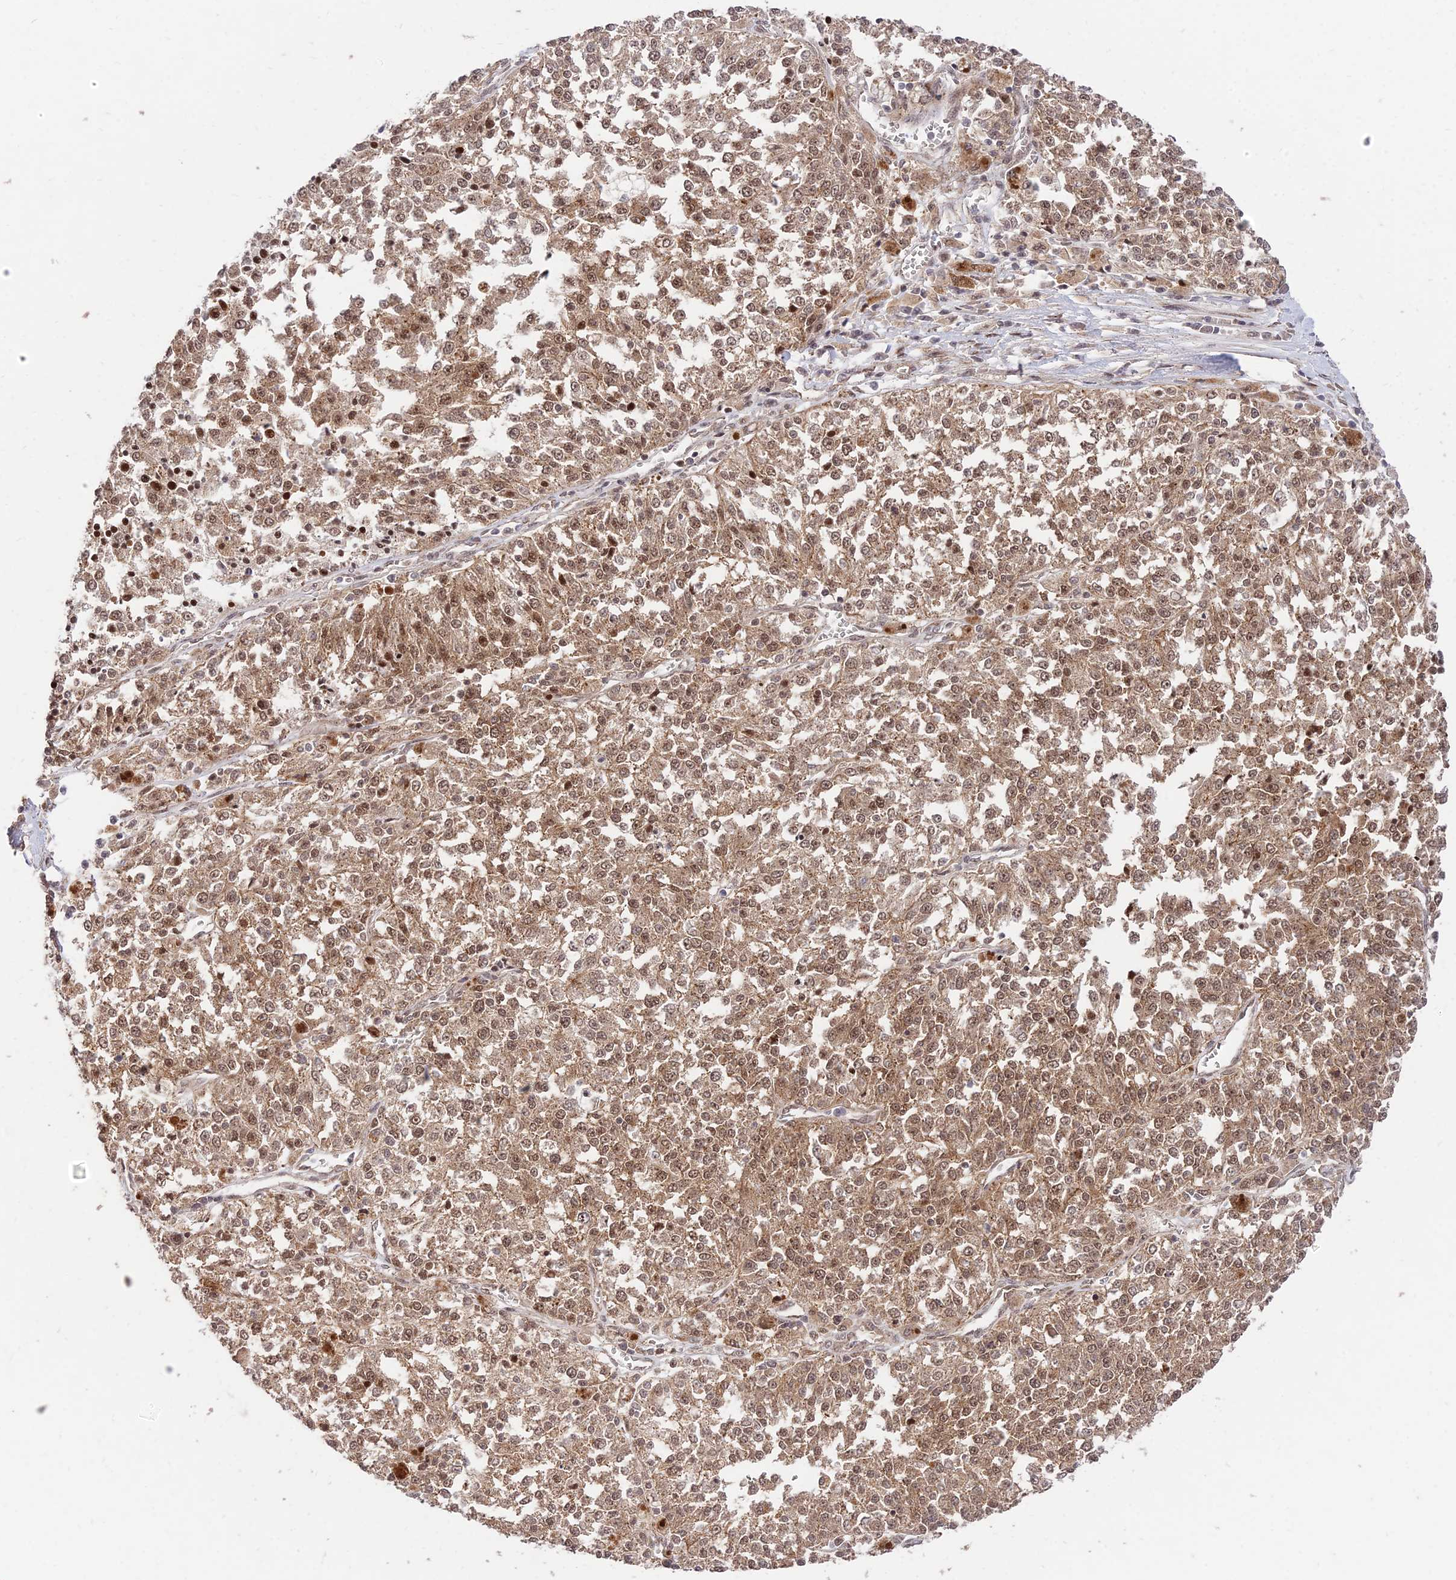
{"staining": {"intensity": "moderate", "quantity": ">75%", "location": "cytoplasmic/membranous,nuclear"}, "tissue": "melanoma", "cell_type": "Tumor cells", "image_type": "cancer", "snomed": [{"axis": "morphology", "description": "Malignant melanoma, NOS"}, {"axis": "topography", "description": "Skin"}], "caption": "The histopathology image exhibits staining of melanoma, revealing moderate cytoplasmic/membranous and nuclear protein positivity (brown color) within tumor cells.", "gene": "ZNF85", "patient": {"sex": "female", "age": 64}}